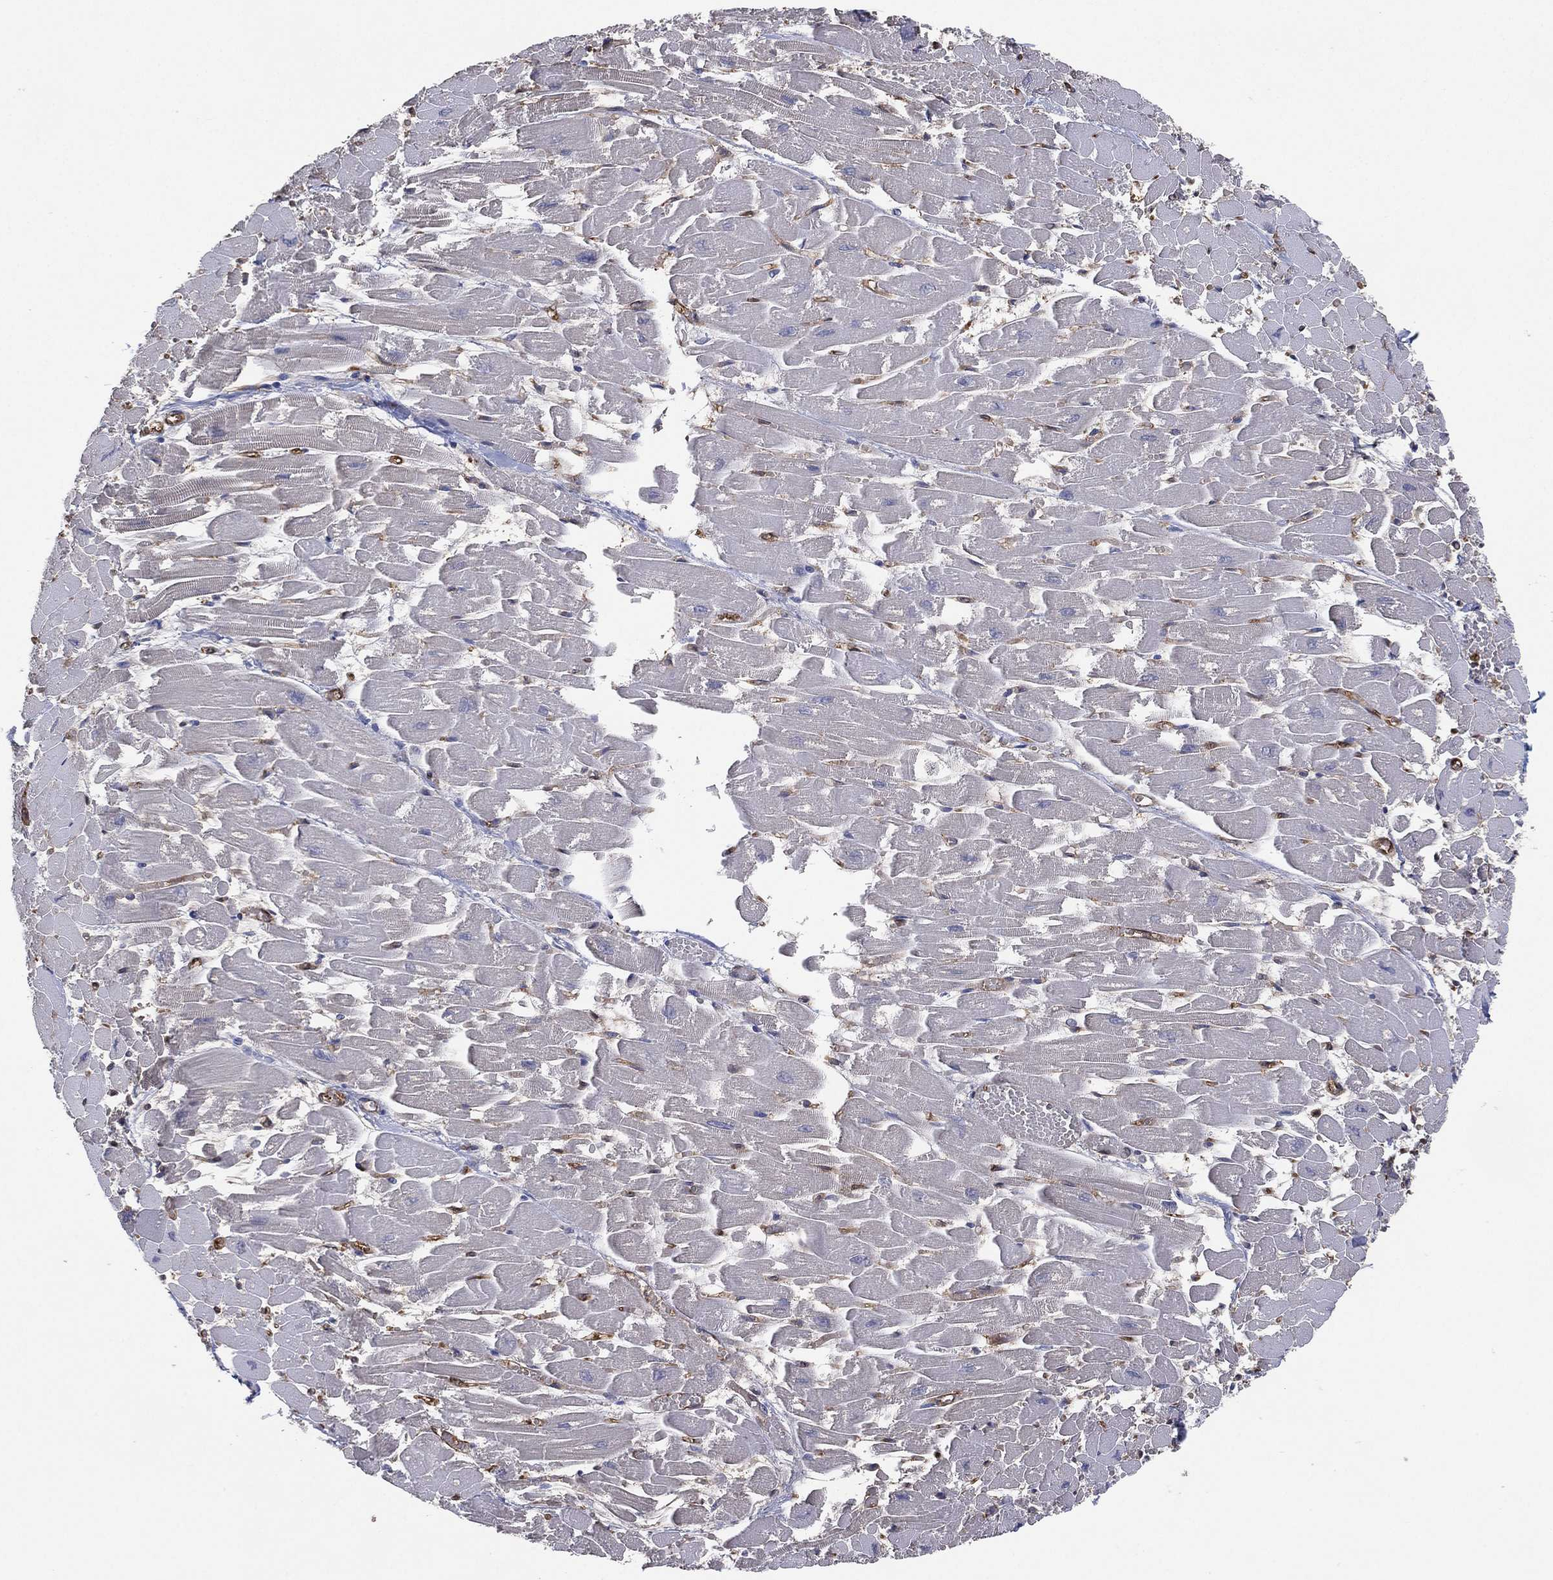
{"staining": {"intensity": "negative", "quantity": "none", "location": "none"}, "tissue": "heart muscle", "cell_type": "Cardiomyocytes", "image_type": "normal", "snomed": [{"axis": "morphology", "description": "Normal tissue, NOS"}, {"axis": "topography", "description": "Heart"}], "caption": "Immunohistochemistry (IHC) image of benign human heart muscle stained for a protein (brown), which displays no staining in cardiomyocytes.", "gene": "PSMG4", "patient": {"sex": "female", "age": 52}}